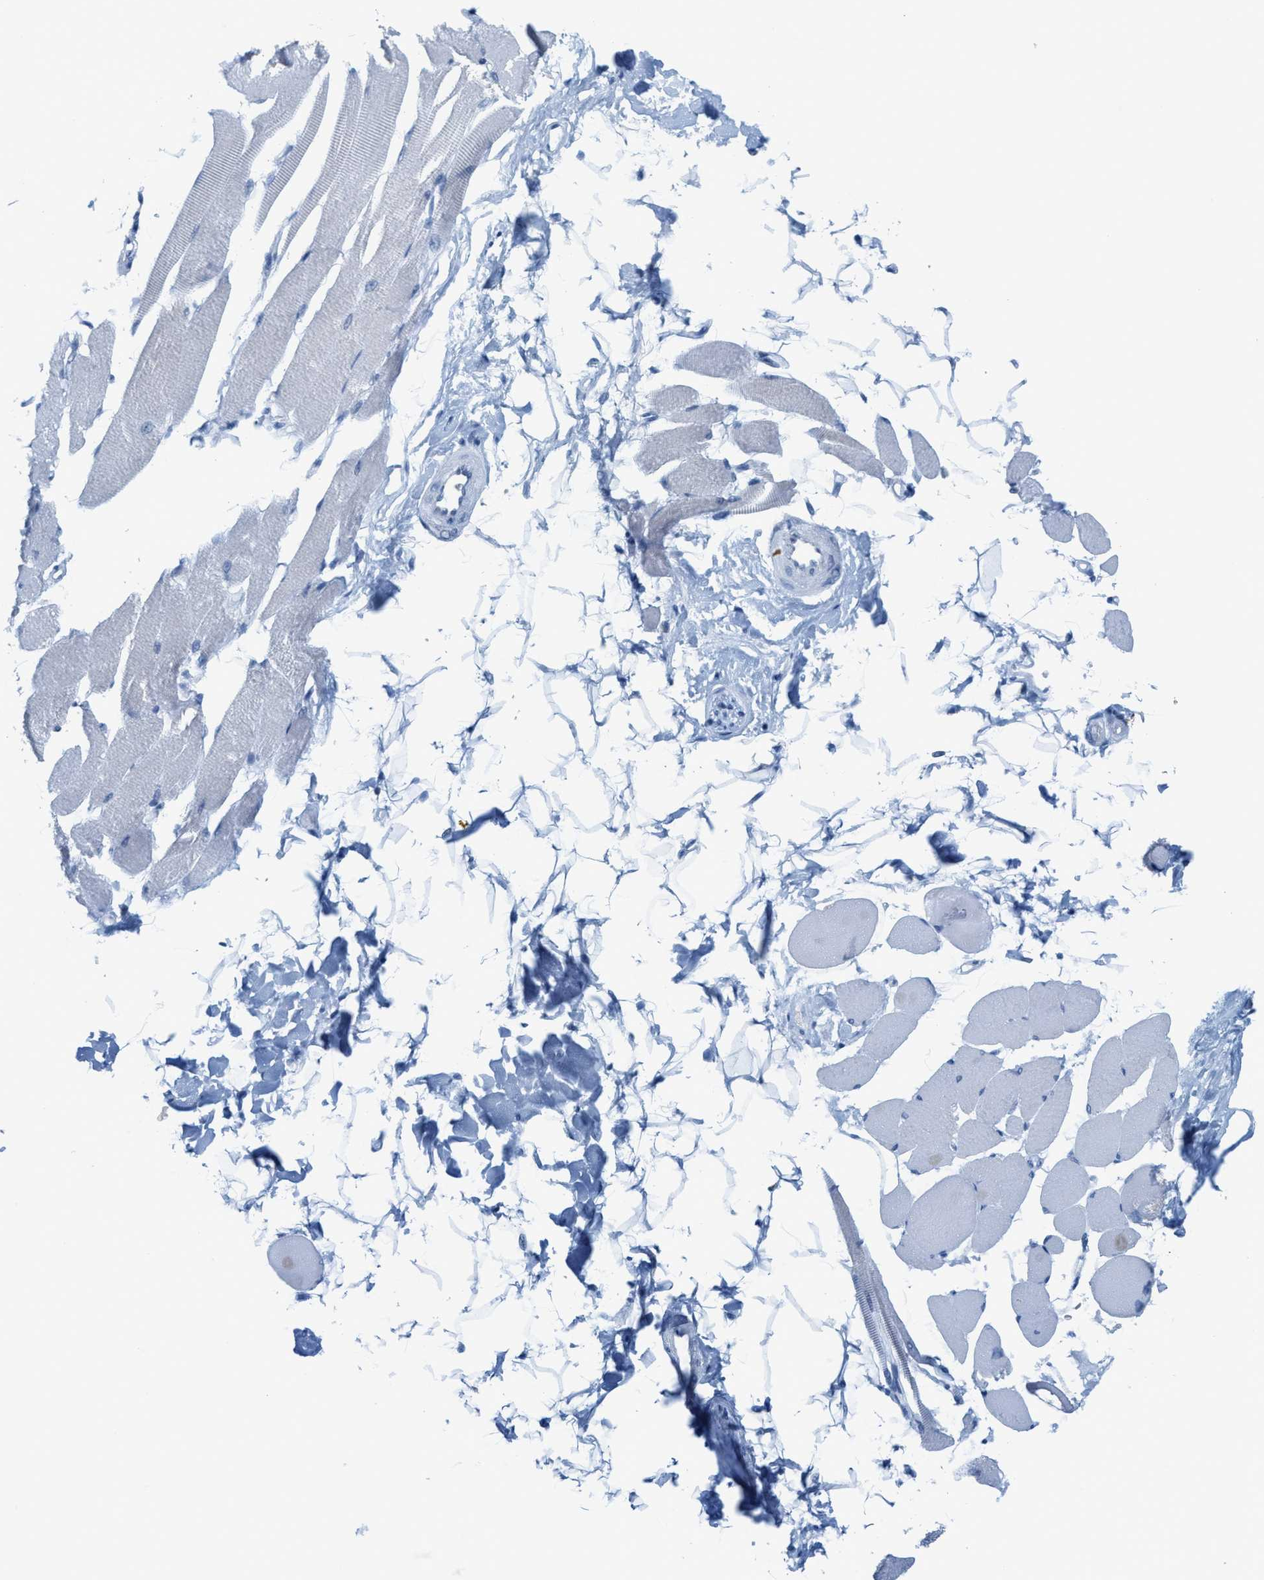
{"staining": {"intensity": "negative", "quantity": "none", "location": "none"}, "tissue": "skeletal muscle", "cell_type": "Myocytes", "image_type": "normal", "snomed": [{"axis": "morphology", "description": "Normal tissue, NOS"}, {"axis": "topography", "description": "Skeletal muscle"}, {"axis": "topography", "description": "Peripheral nerve tissue"}], "caption": "The immunohistochemistry (IHC) image has no significant staining in myocytes of skeletal muscle.", "gene": "KIFC3", "patient": {"sex": "female", "age": 84}}